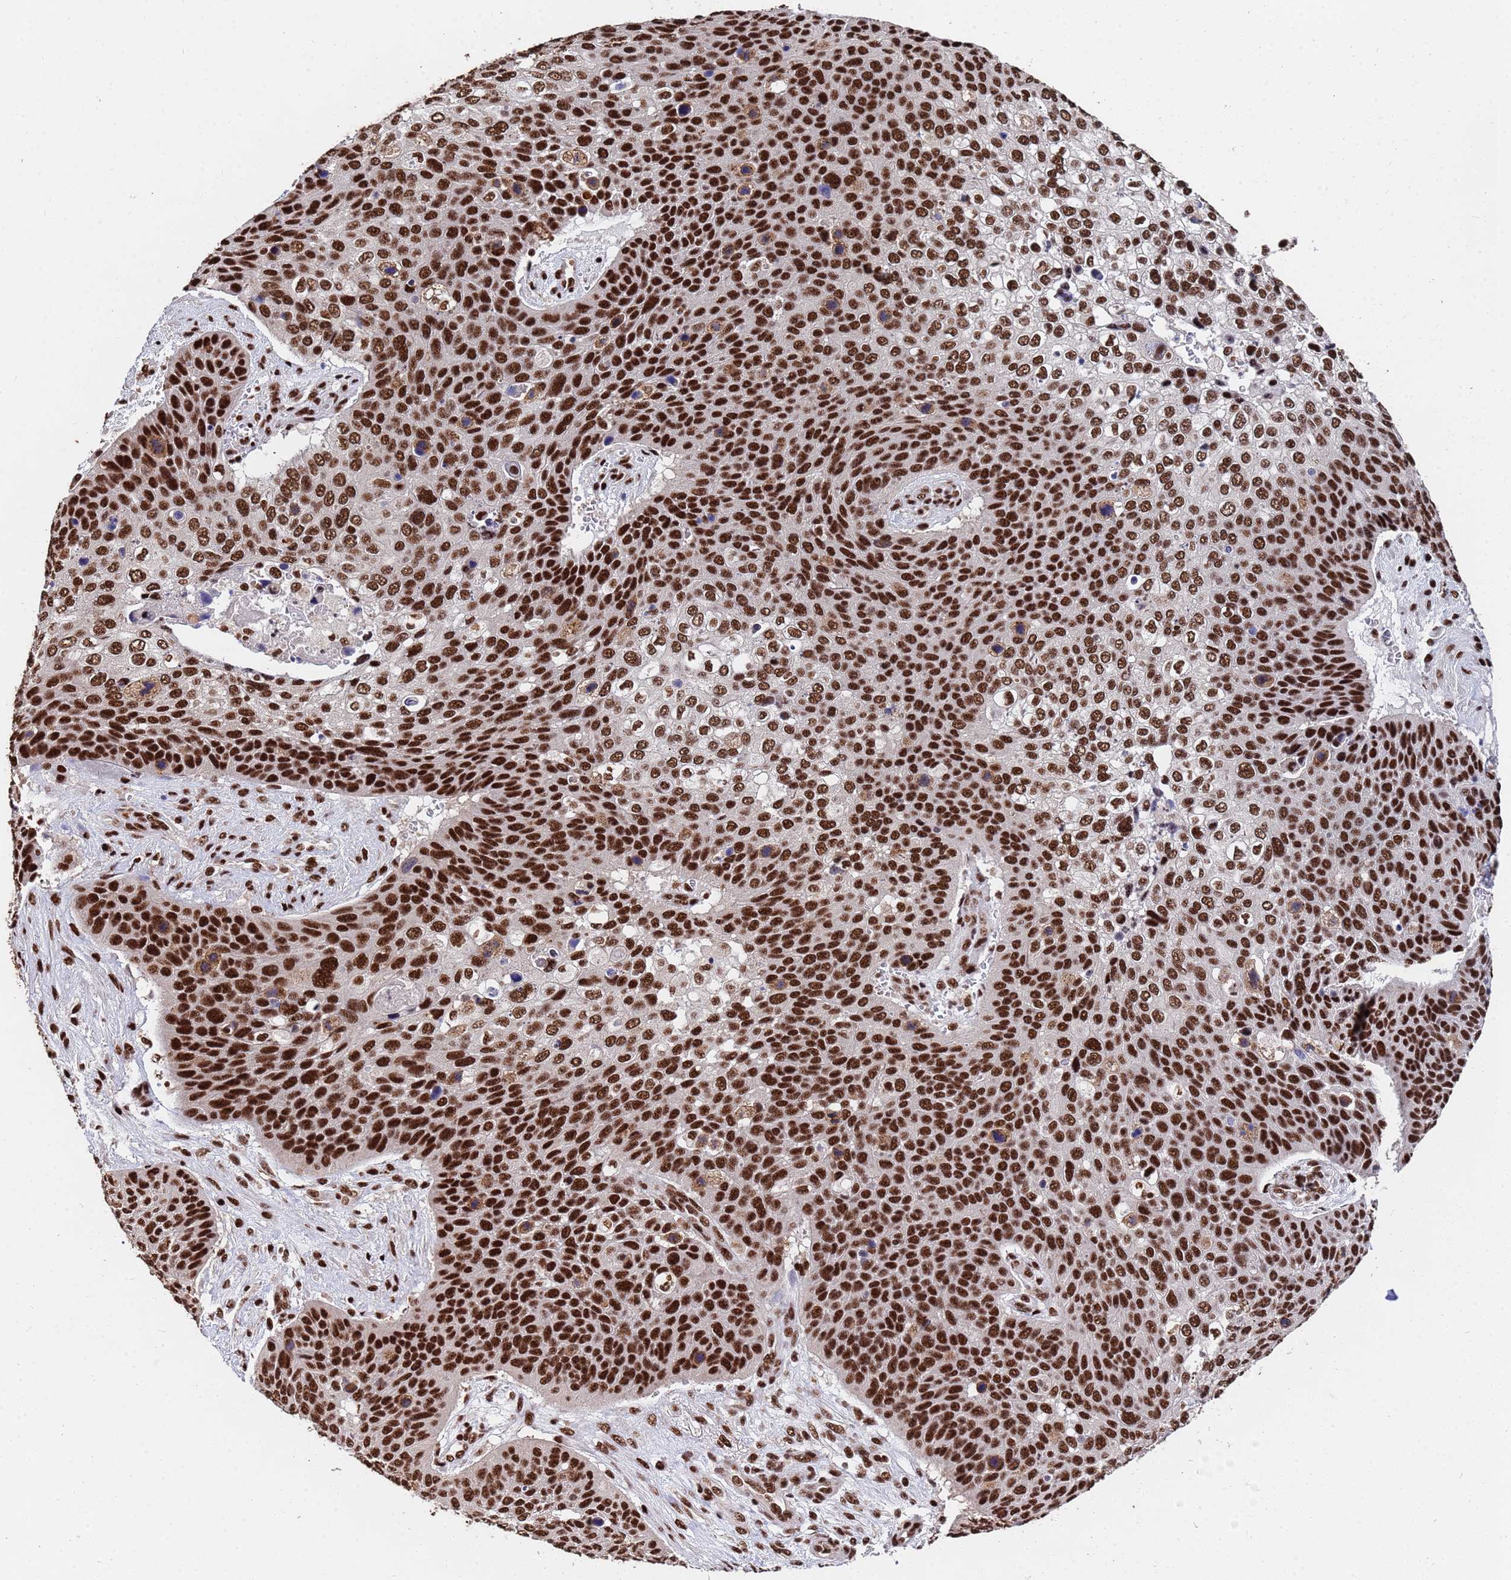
{"staining": {"intensity": "strong", "quantity": ">75%", "location": "nuclear"}, "tissue": "skin cancer", "cell_type": "Tumor cells", "image_type": "cancer", "snomed": [{"axis": "morphology", "description": "Basal cell carcinoma"}, {"axis": "topography", "description": "Skin"}], "caption": "Protein expression analysis of skin basal cell carcinoma shows strong nuclear positivity in about >75% of tumor cells.", "gene": "SF3B2", "patient": {"sex": "female", "age": 74}}